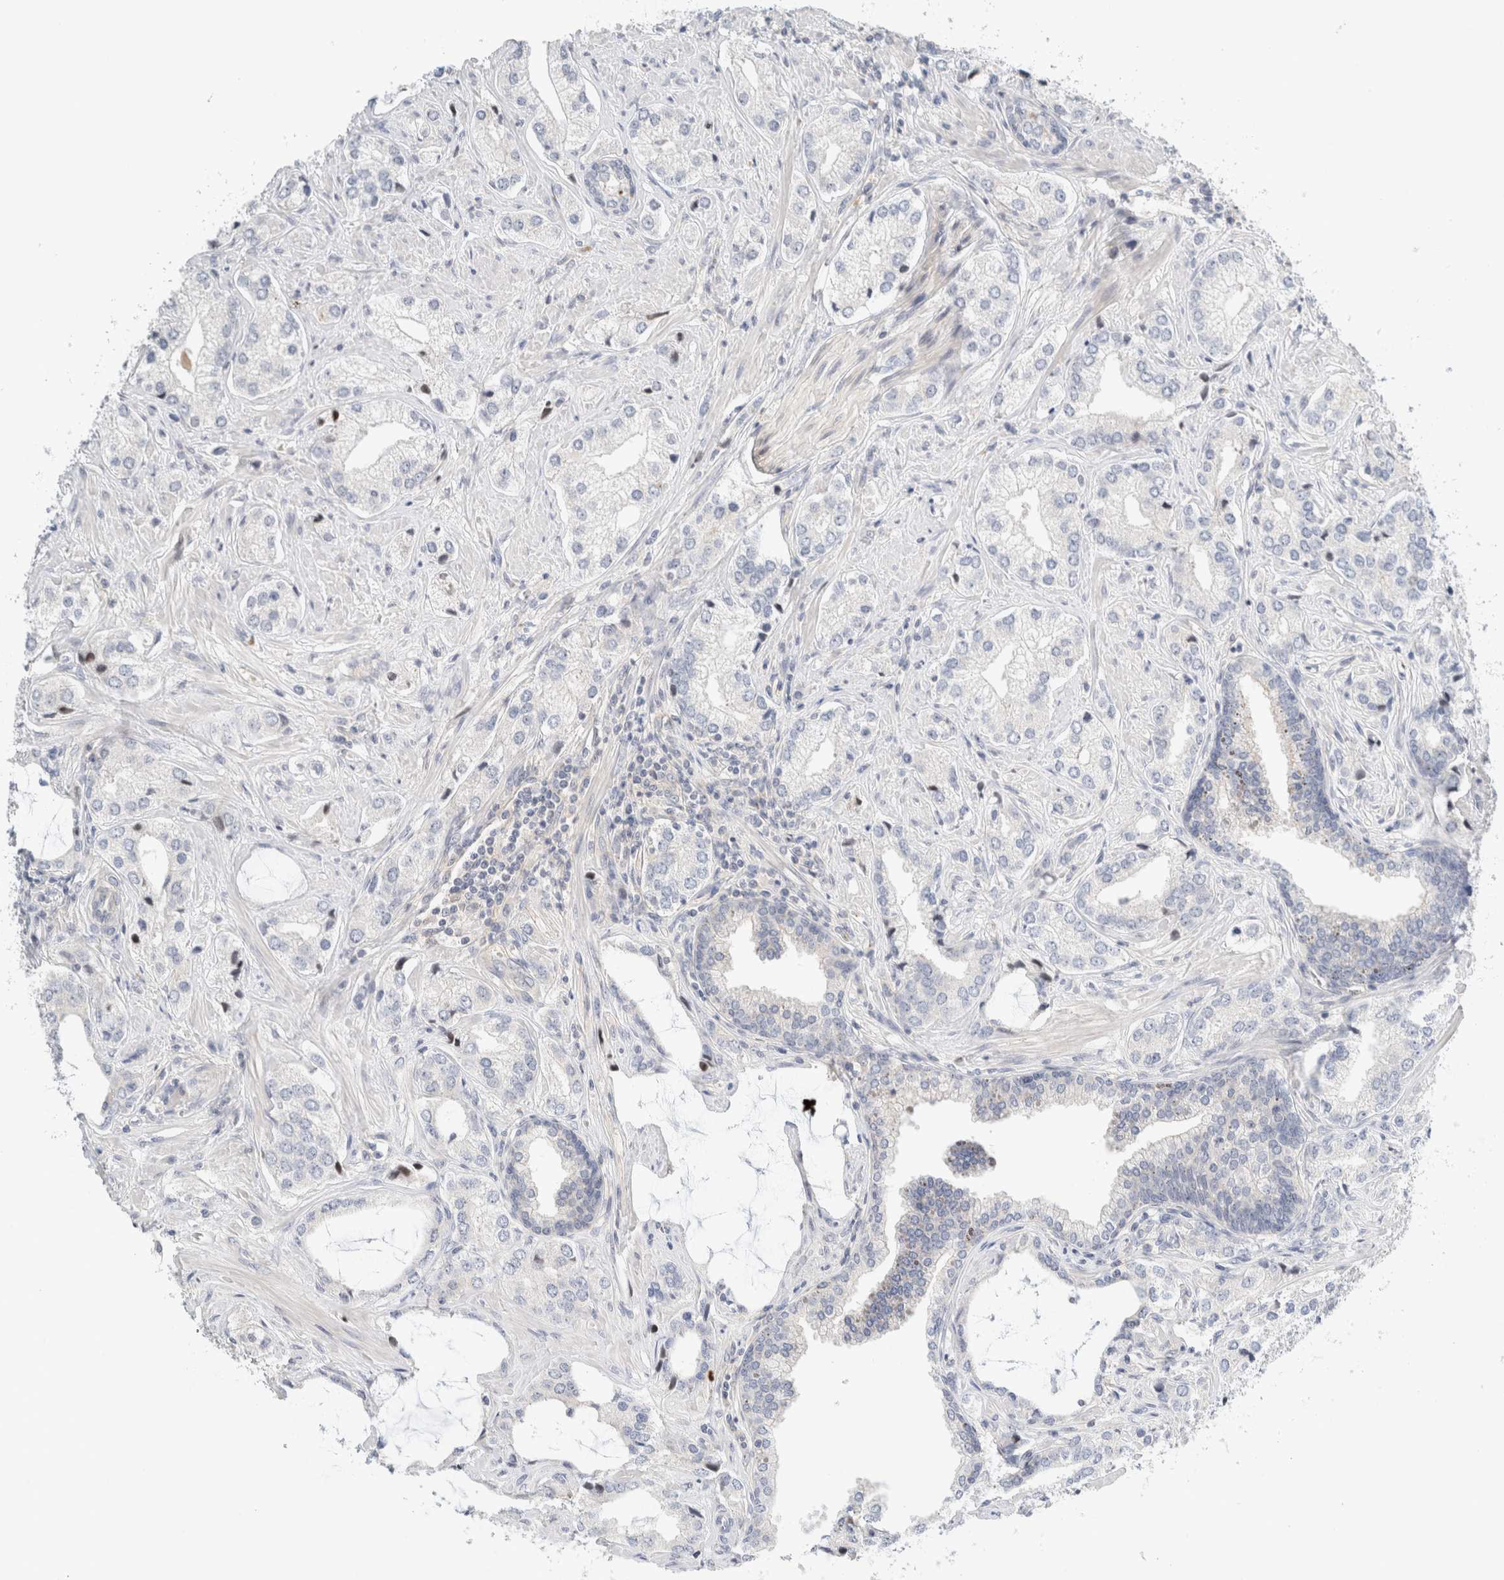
{"staining": {"intensity": "negative", "quantity": "none", "location": "none"}, "tissue": "prostate cancer", "cell_type": "Tumor cells", "image_type": "cancer", "snomed": [{"axis": "morphology", "description": "Adenocarcinoma, High grade"}, {"axis": "topography", "description": "Prostate"}], "caption": "Tumor cells show no significant protein staining in prostate cancer (adenocarcinoma (high-grade)).", "gene": "SDR16C5", "patient": {"sex": "male", "age": 66}}